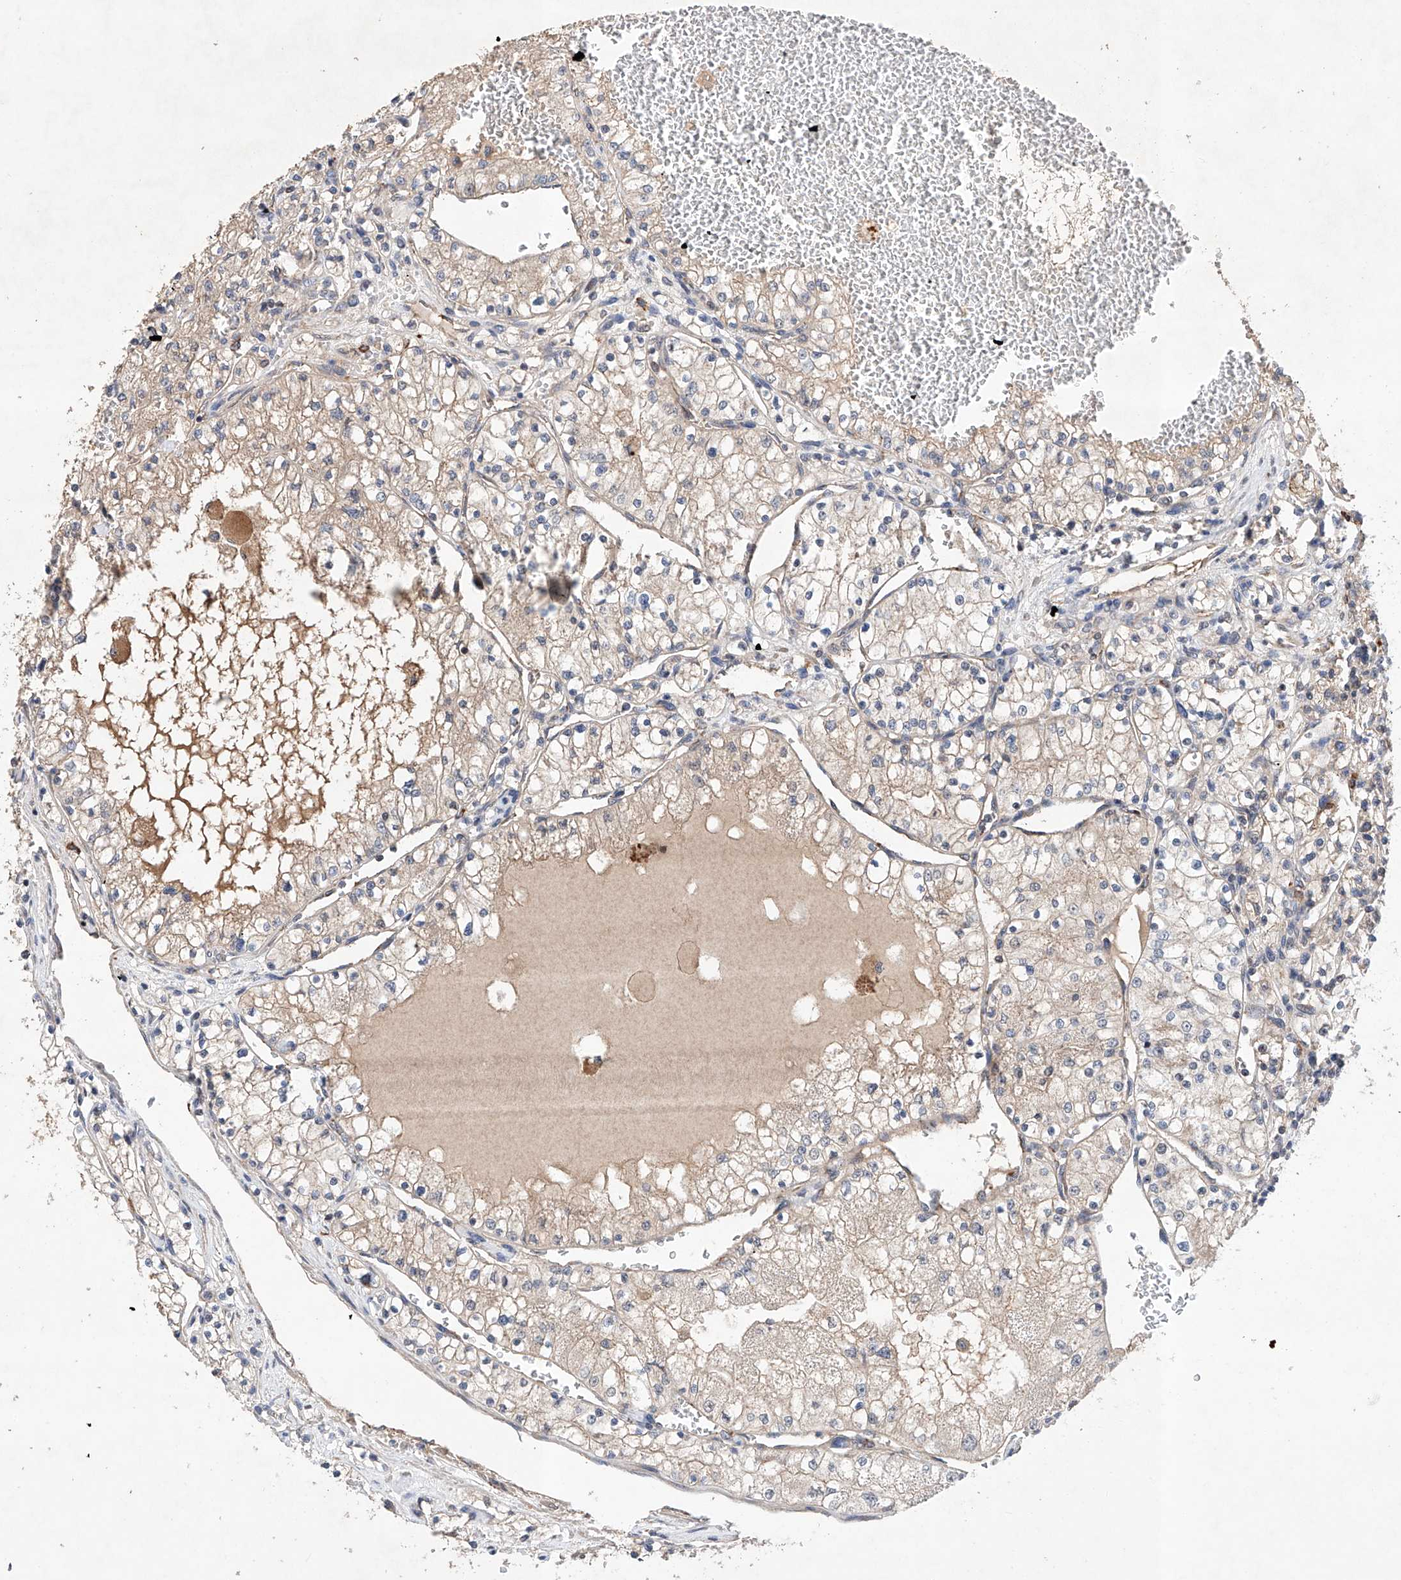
{"staining": {"intensity": "weak", "quantity": ">75%", "location": "cytoplasmic/membranous"}, "tissue": "renal cancer", "cell_type": "Tumor cells", "image_type": "cancer", "snomed": [{"axis": "morphology", "description": "Normal tissue, NOS"}, {"axis": "morphology", "description": "Adenocarcinoma, NOS"}, {"axis": "topography", "description": "Kidney"}], "caption": "A brown stain highlights weak cytoplasmic/membranous positivity of a protein in human renal adenocarcinoma tumor cells.", "gene": "AFG1L", "patient": {"sex": "male", "age": 68}}